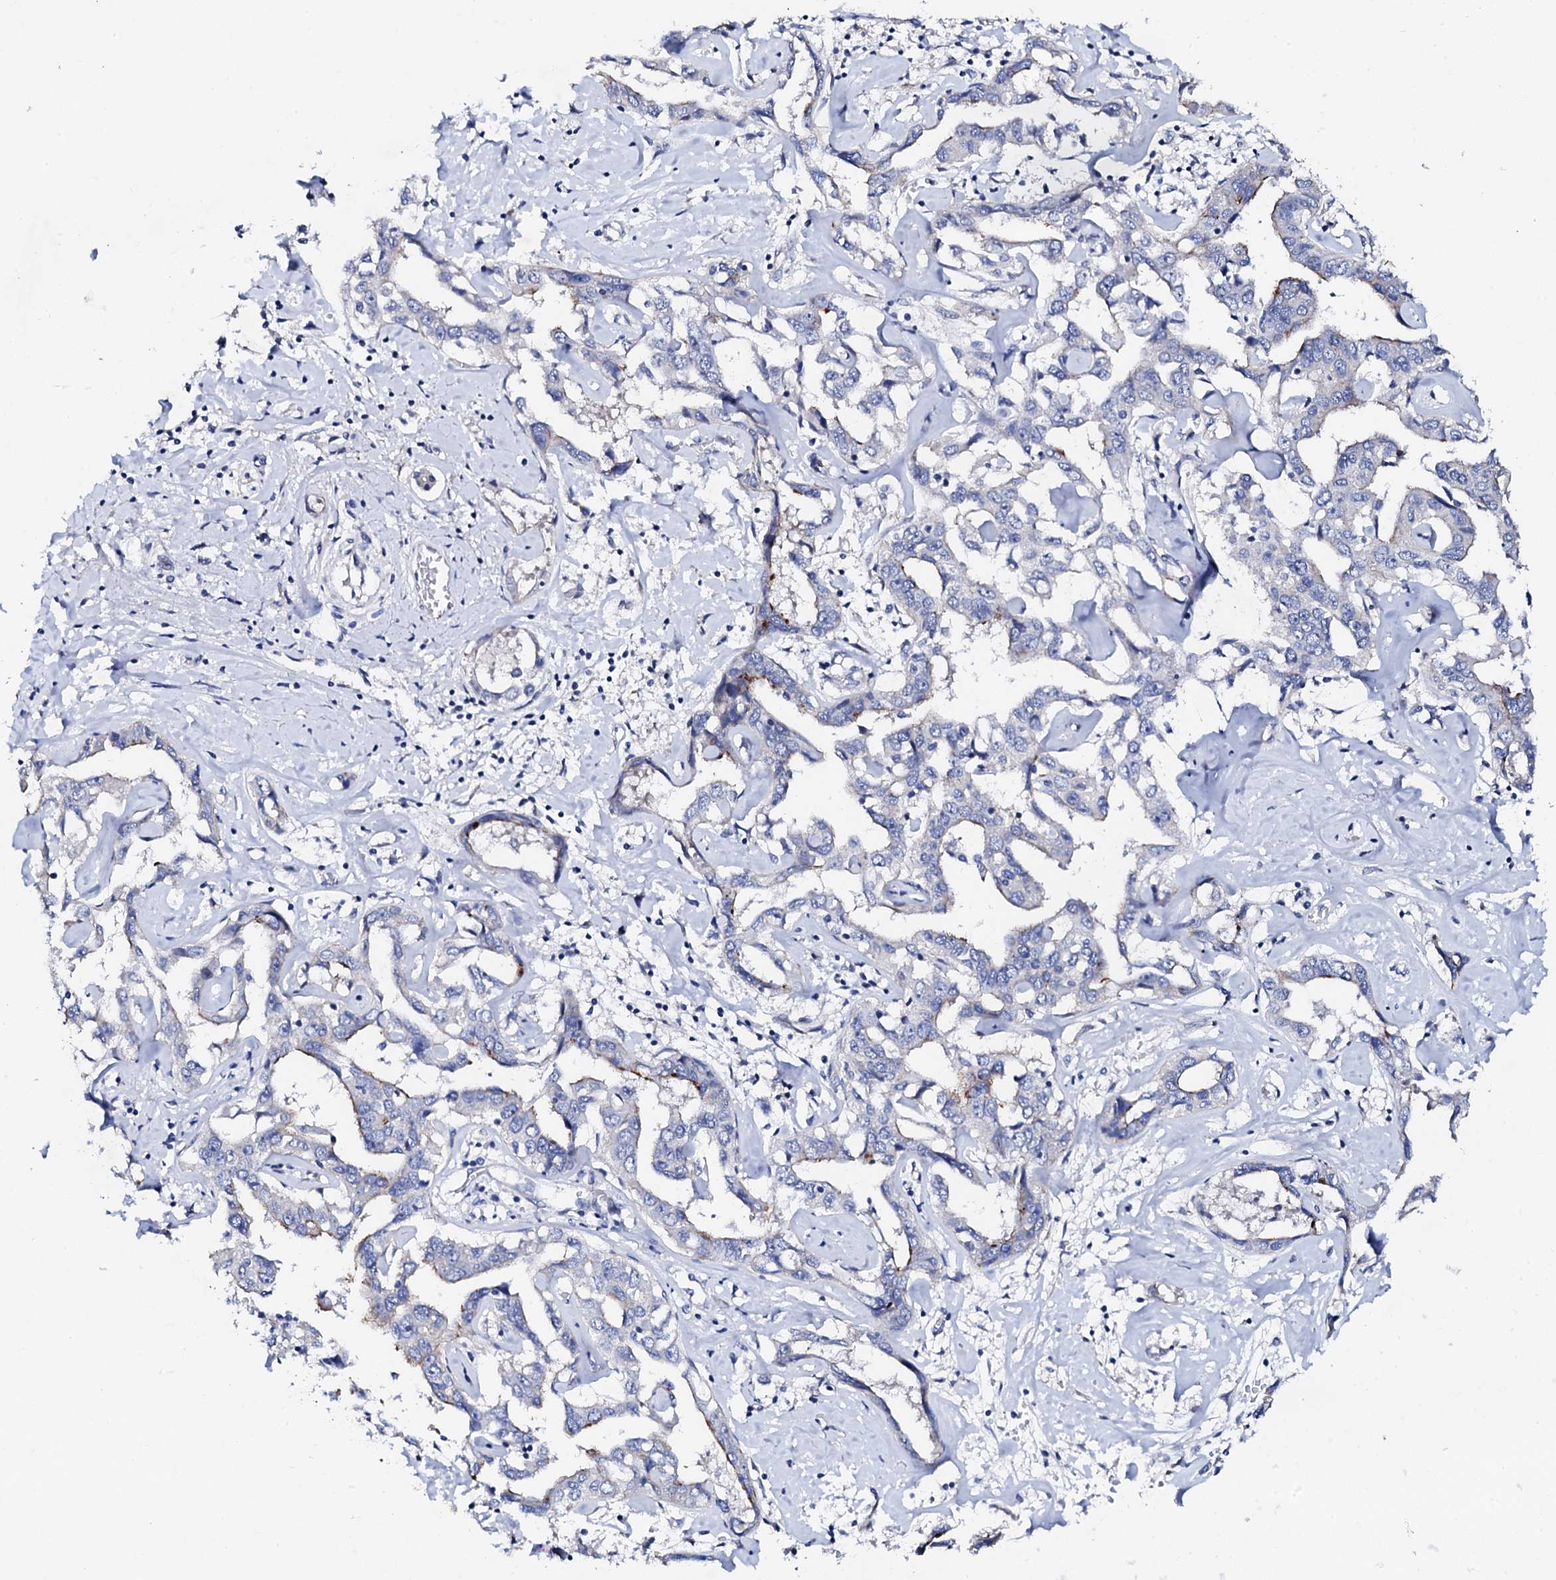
{"staining": {"intensity": "negative", "quantity": "none", "location": "none"}, "tissue": "liver cancer", "cell_type": "Tumor cells", "image_type": "cancer", "snomed": [{"axis": "morphology", "description": "Cholangiocarcinoma"}, {"axis": "topography", "description": "Liver"}], "caption": "An immunohistochemistry (IHC) micrograph of liver cancer (cholangiocarcinoma) is shown. There is no staining in tumor cells of liver cancer (cholangiocarcinoma).", "gene": "TRDN", "patient": {"sex": "male", "age": 59}}